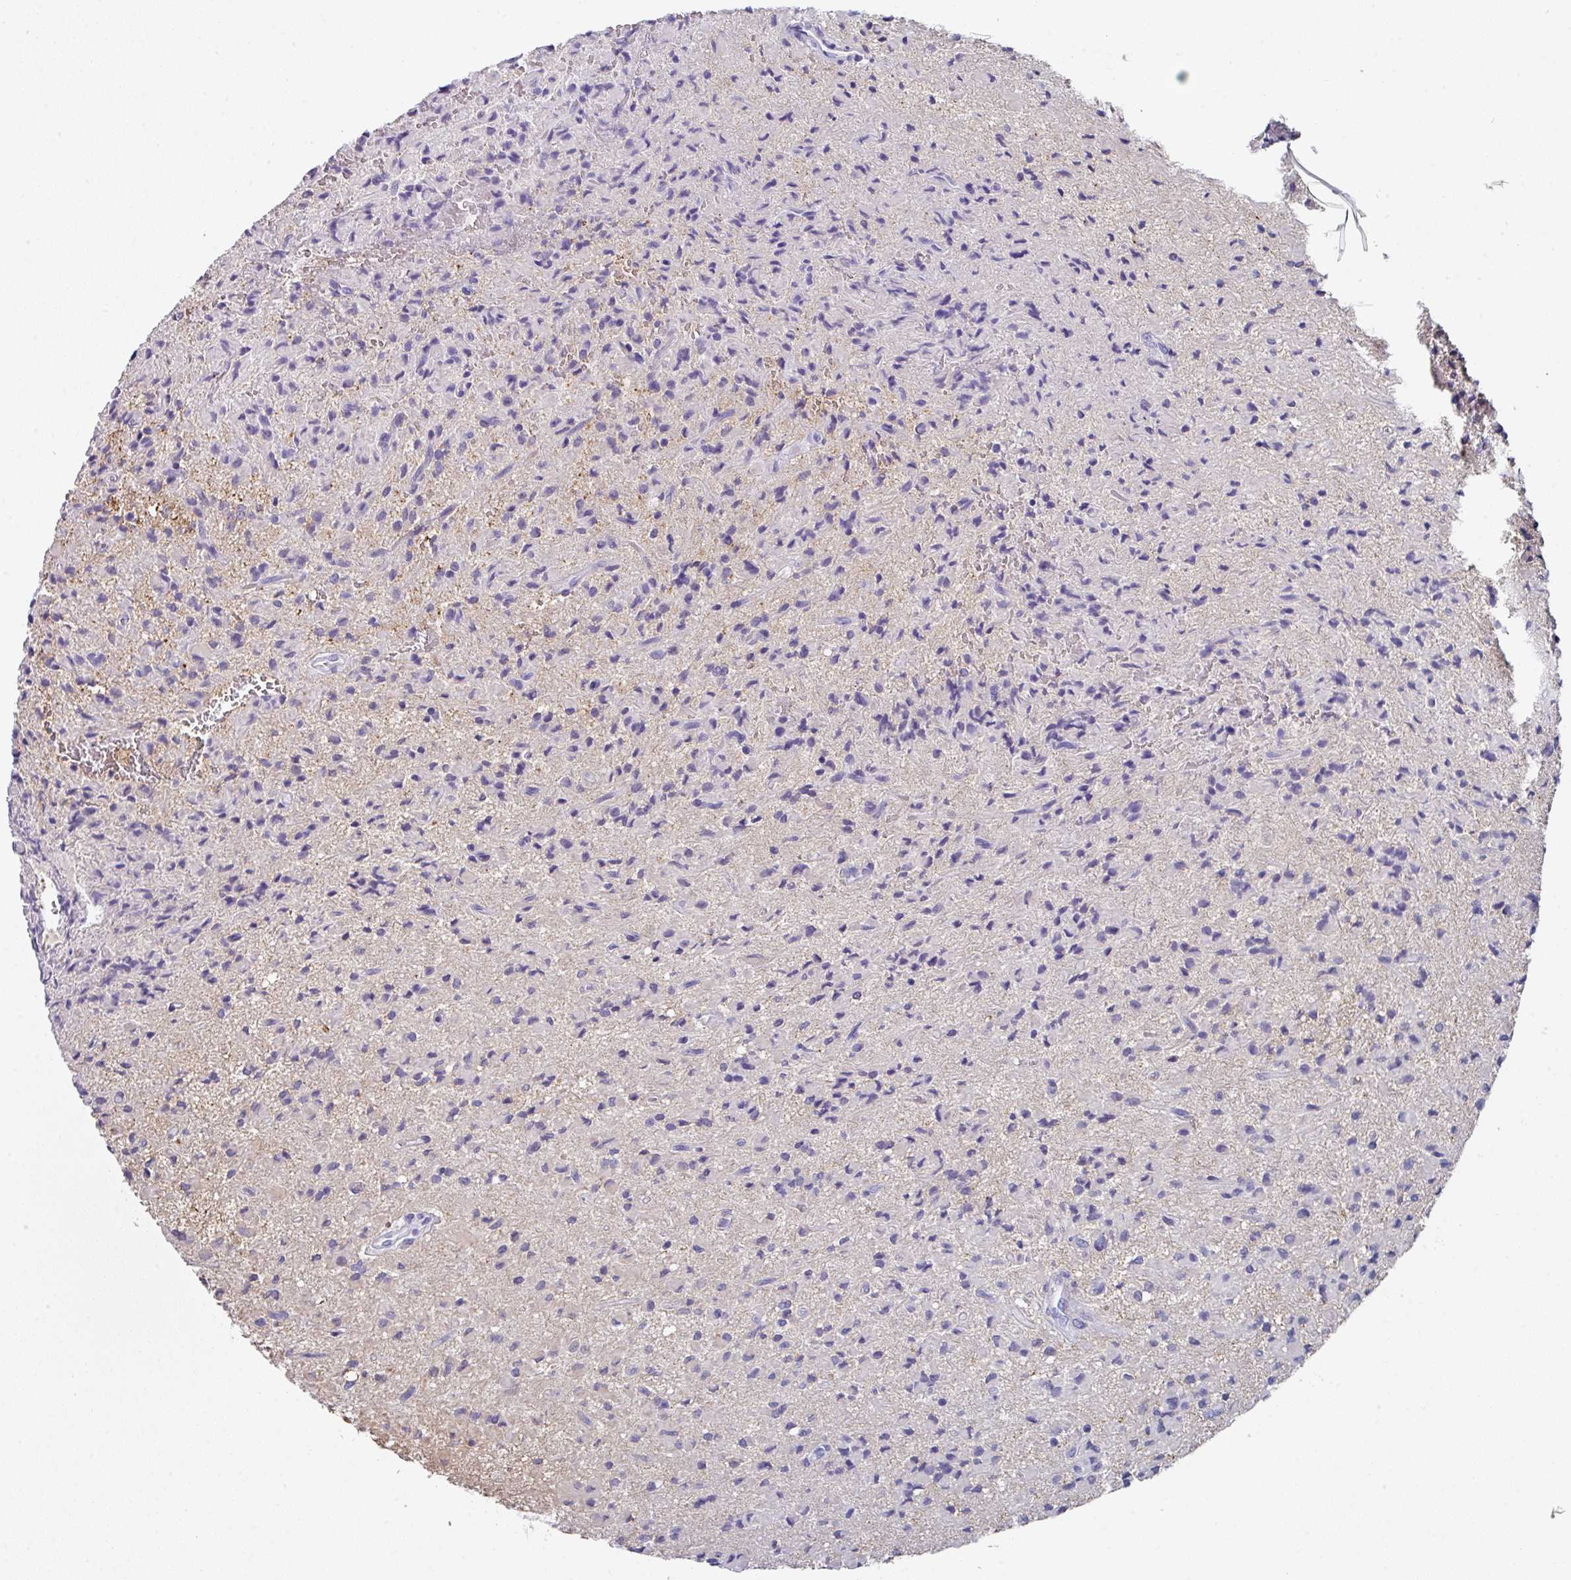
{"staining": {"intensity": "negative", "quantity": "none", "location": "none"}, "tissue": "glioma", "cell_type": "Tumor cells", "image_type": "cancer", "snomed": [{"axis": "morphology", "description": "Glioma, malignant, Low grade"}, {"axis": "topography", "description": "Brain"}], "caption": "Immunohistochemistry (IHC) of low-grade glioma (malignant) reveals no staining in tumor cells. (Immunohistochemistry, brightfield microscopy, high magnification).", "gene": "PEX10", "patient": {"sex": "female", "age": 33}}